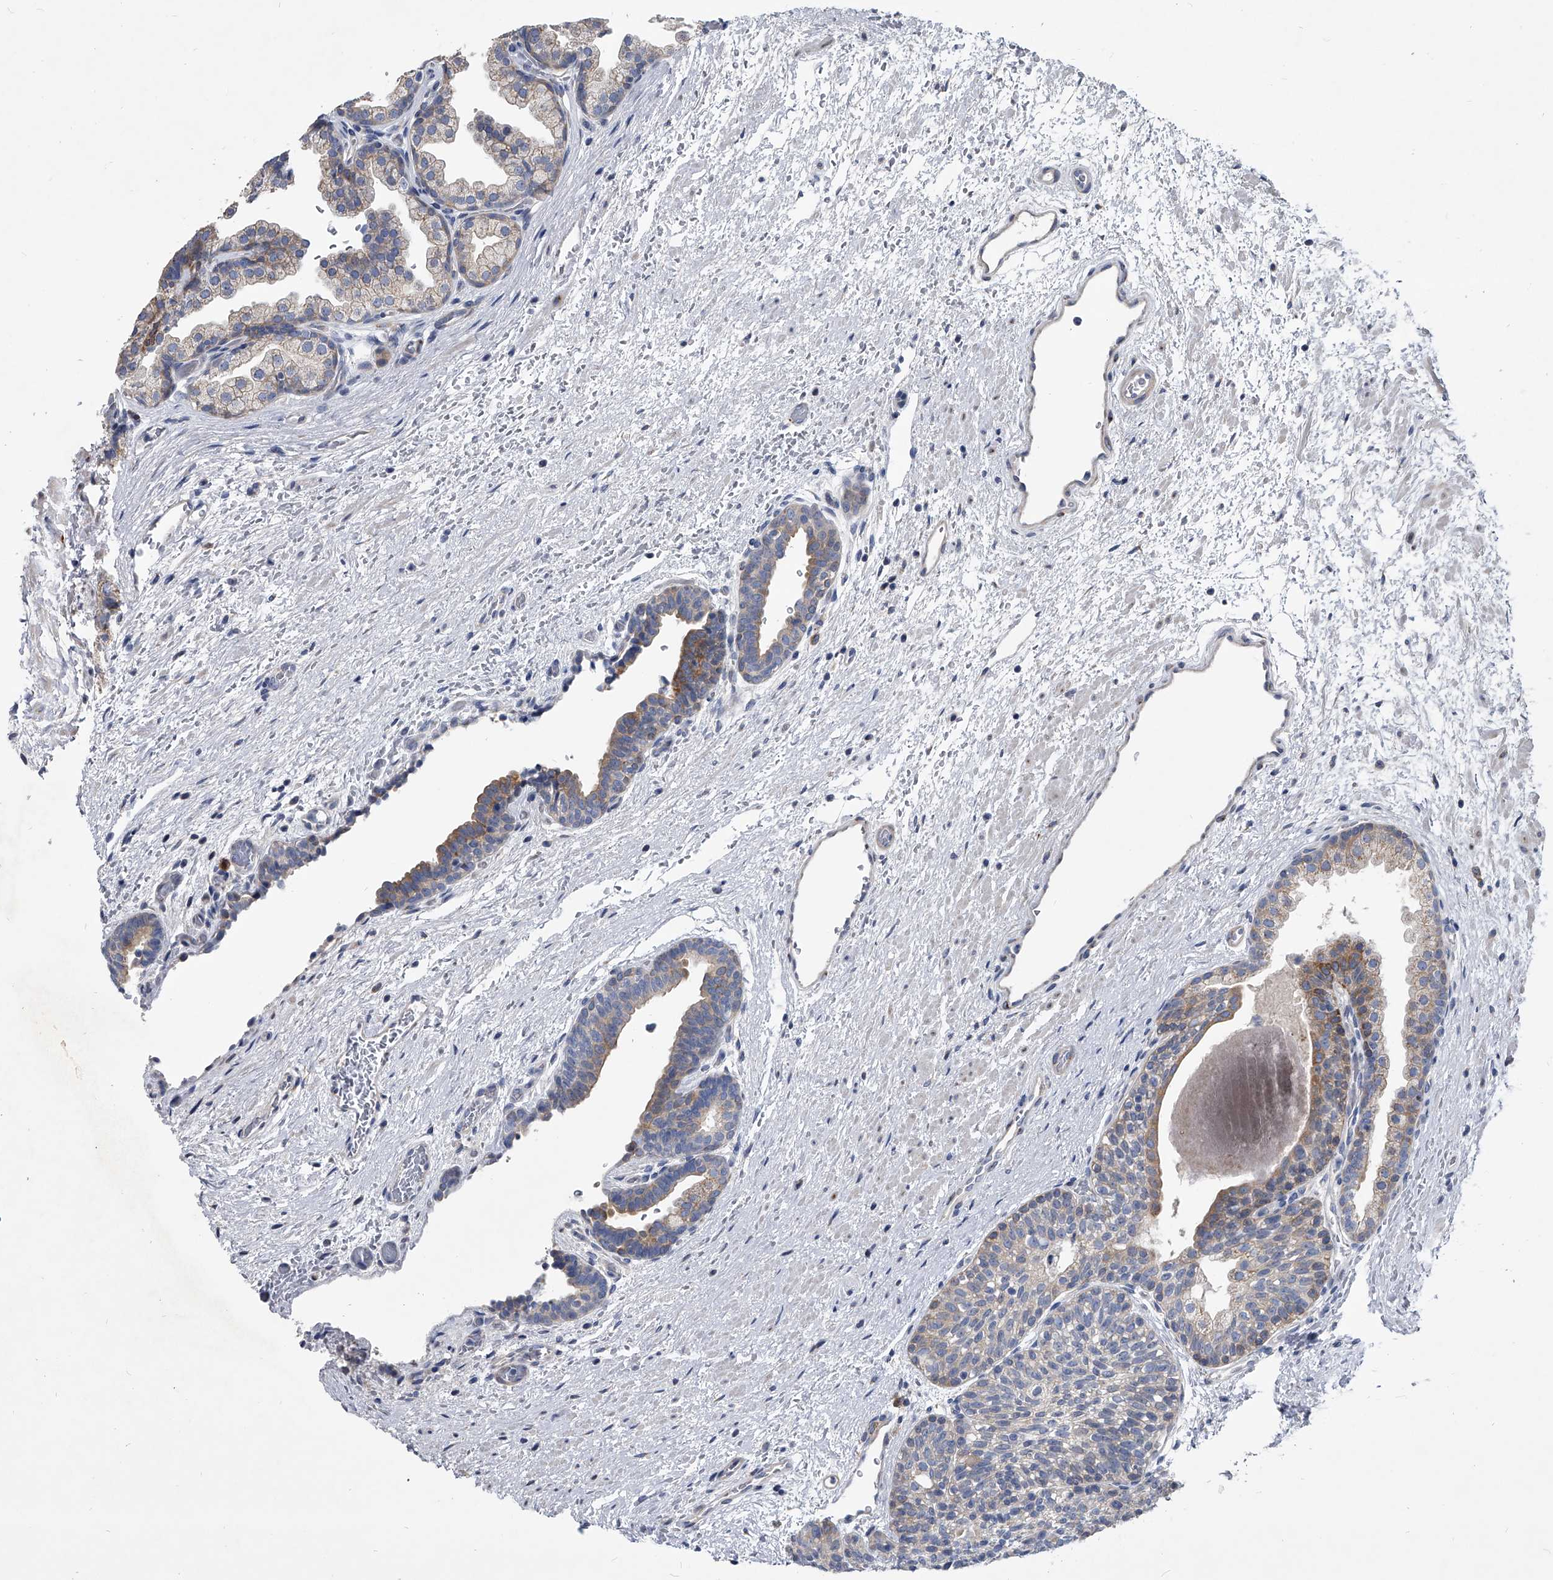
{"staining": {"intensity": "weak", "quantity": "<25%", "location": "cytoplasmic/membranous"}, "tissue": "prostate", "cell_type": "Glandular cells", "image_type": "normal", "snomed": [{"axis": "morphology", "description": "Normal tissue, NOS"}, {"axis": "topography", "description": "Prostate"}], "caption": "Immunohistochemical staining of normal human prostate exhibits no significant staining in glandular cells.", "gene": "SPP1", "patient": {"sex": "male", "age": 48}}